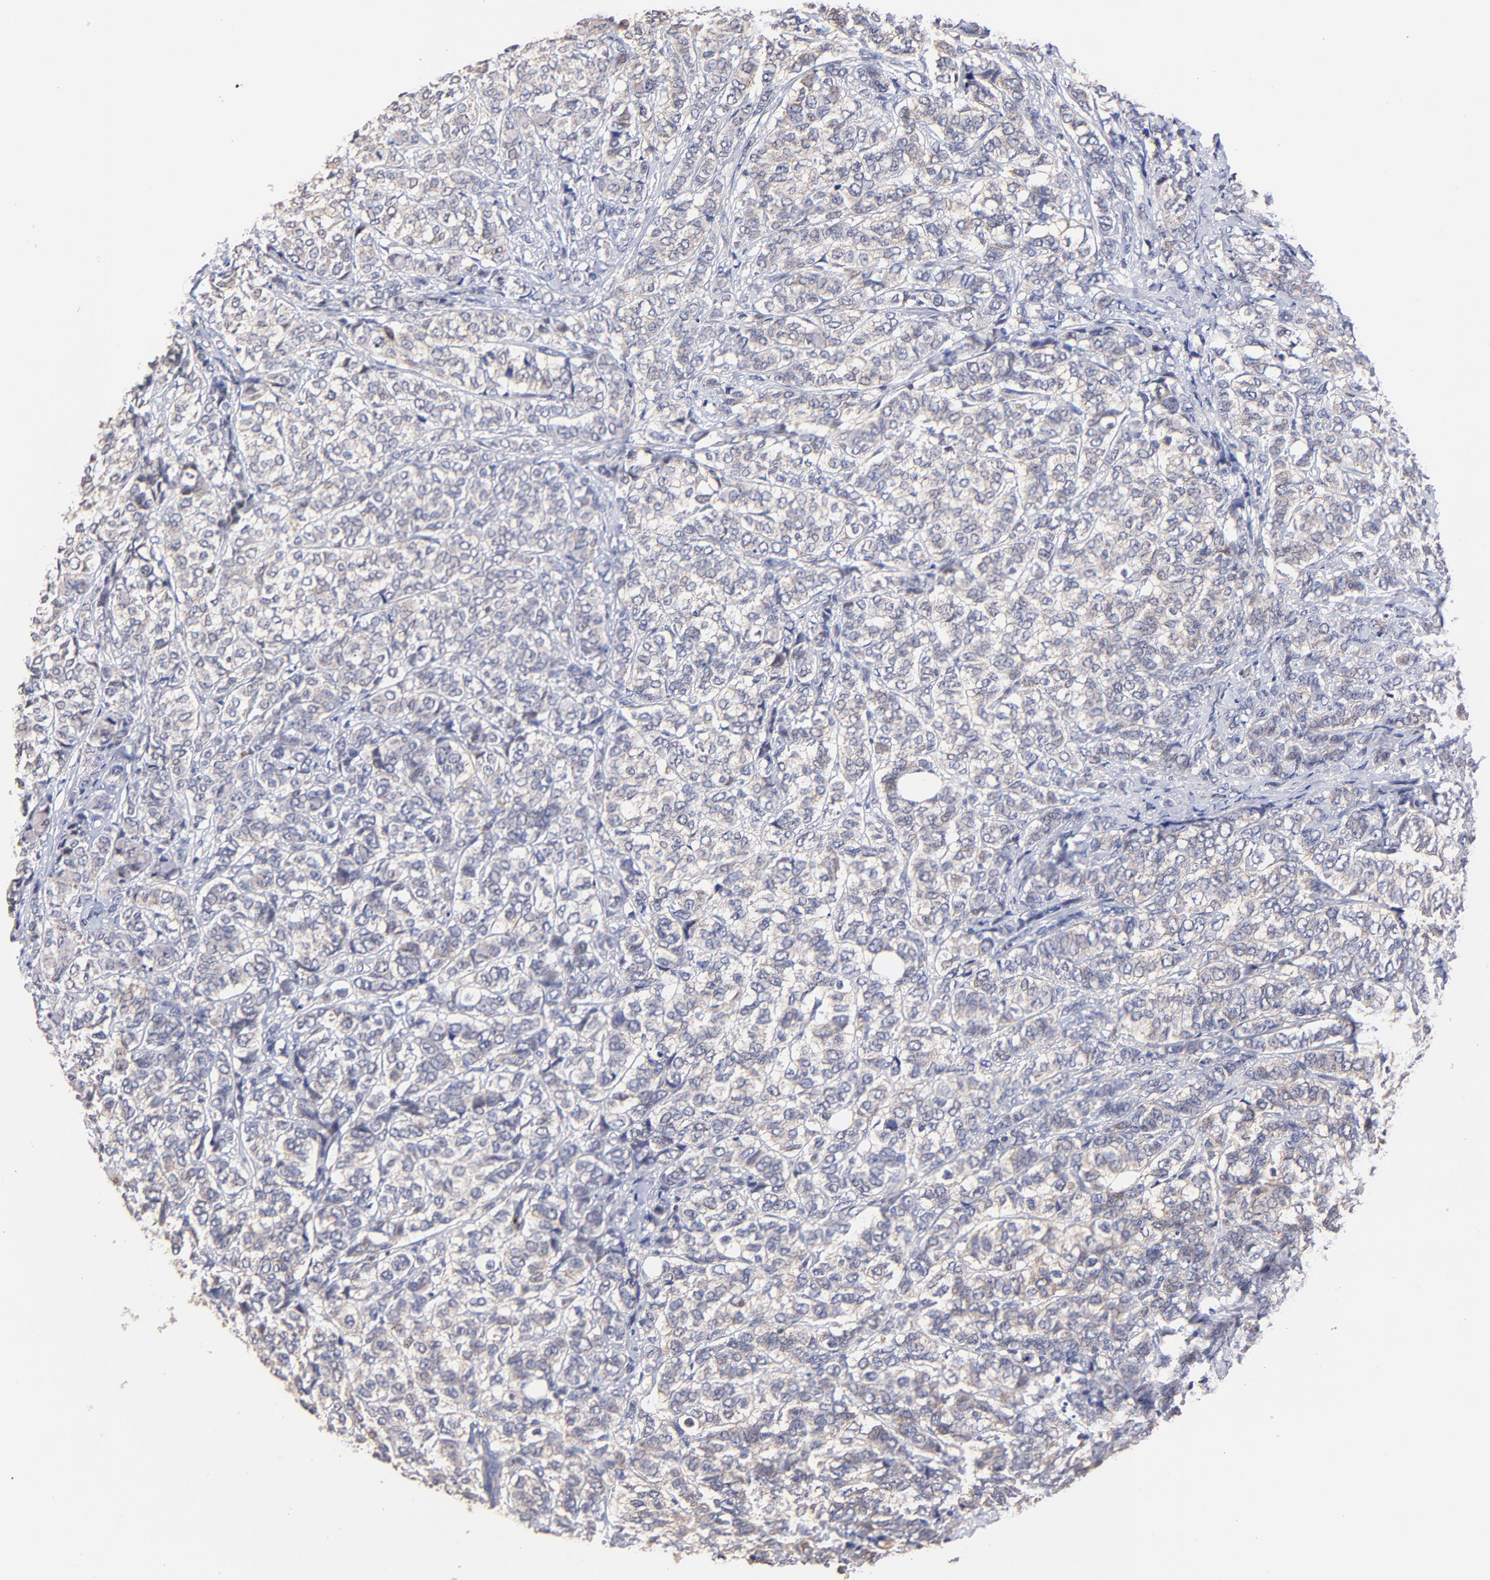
{"staining": {"intensity": "weak", "quantity": "25%-75%", "location": "cytoplasmic/membranous"}, "tissue": "breast cancer", "cell_type": "Tumor cells", "image_type": "cancer", "snomed": [{"axis": "morphology", "description": "Lobular carcinoma"}, {"axis": "topography", "description": "Breast"}], "caption": "The histopathology image exhibits immunohistochemical staining of breast cancer (lobular carcinoma). There is weak cytoplasmic/membranous staining is seen in about 25%-75% of tumor cells.", "gene": "BBOF1", "patient": {"sex": "female", "age": 60}}